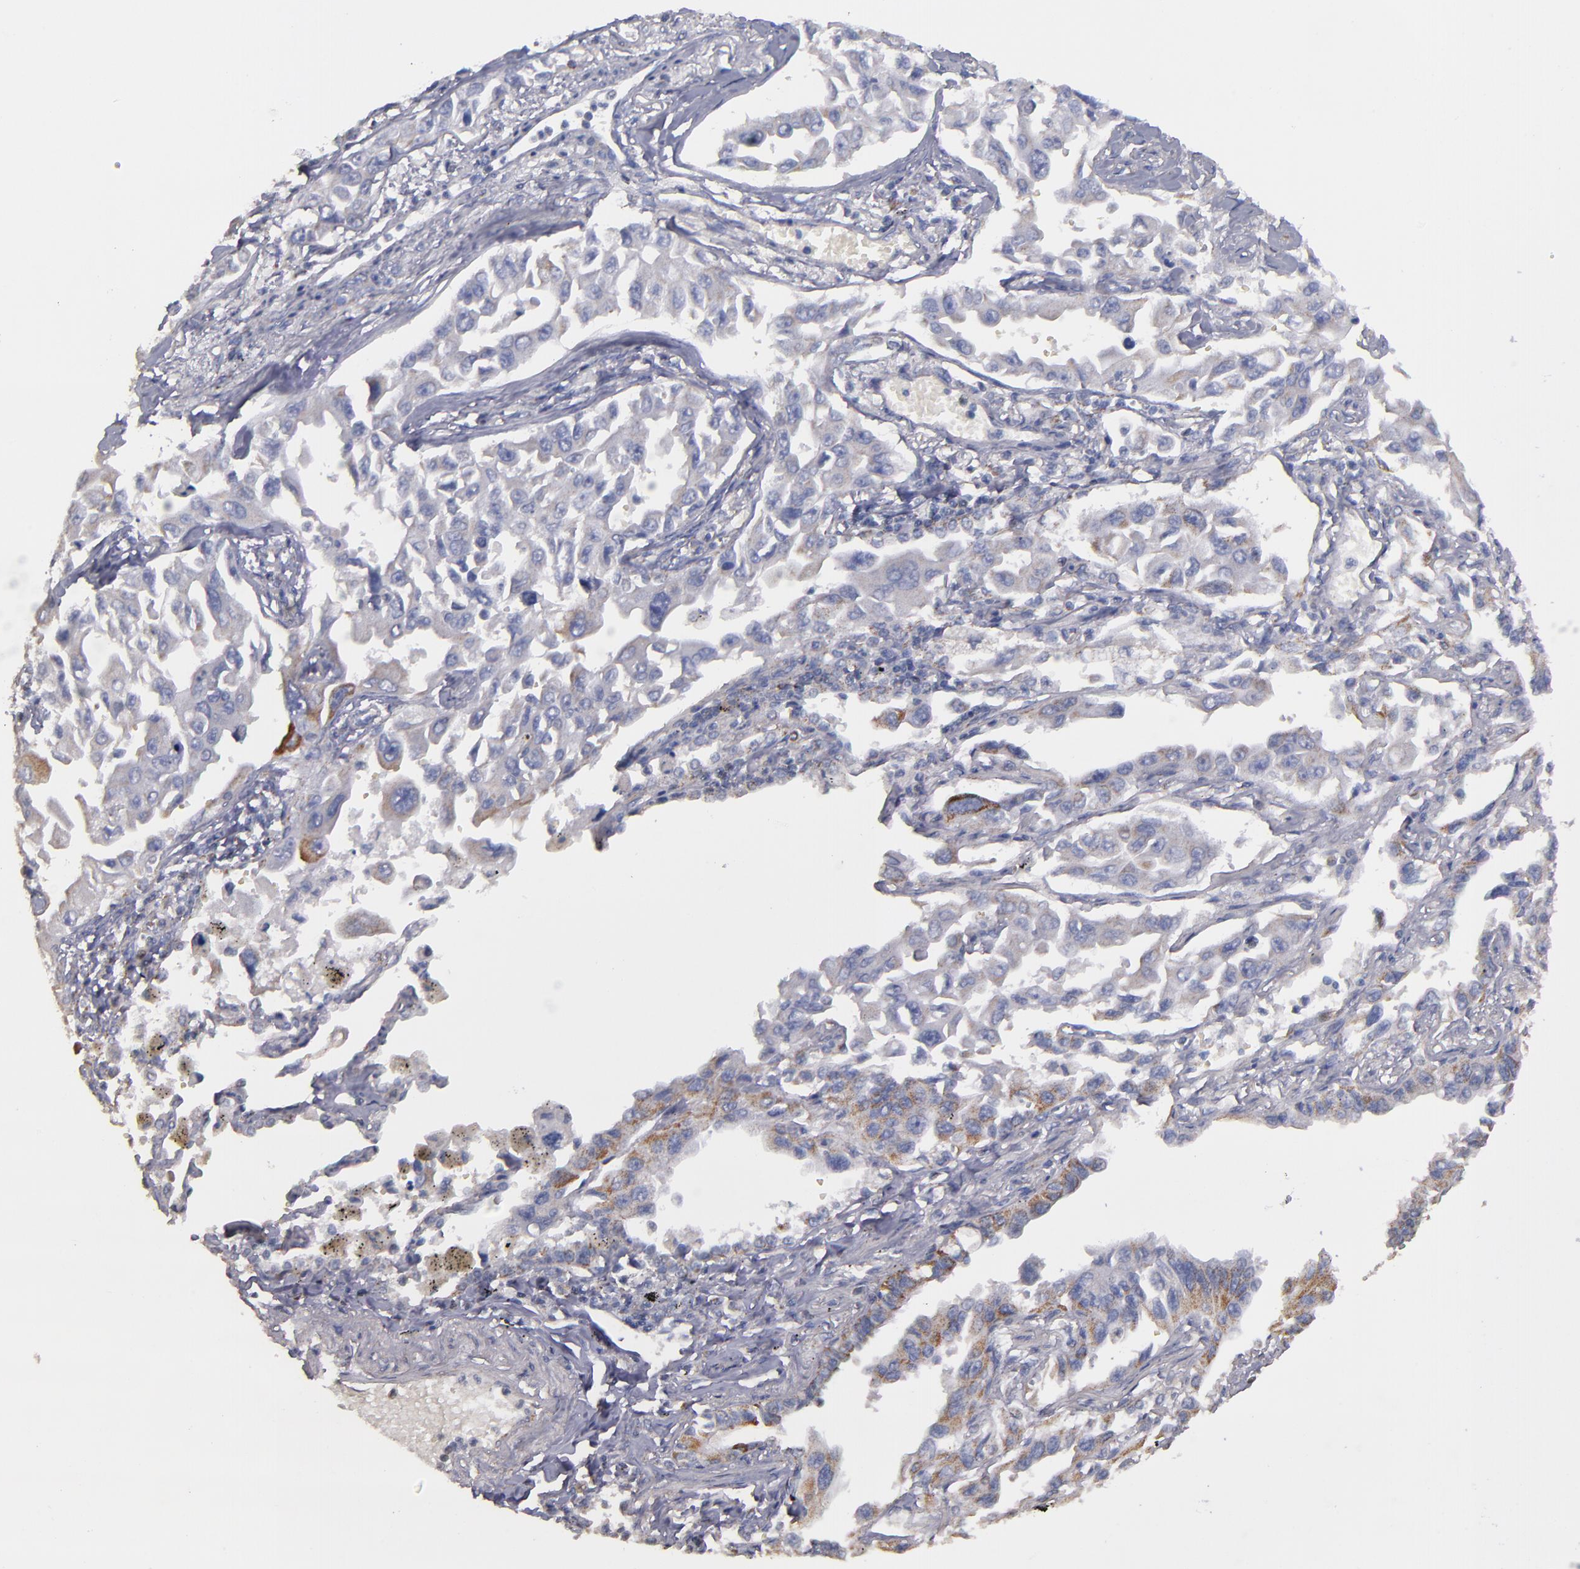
{"staining": {"intensity": "negative", "quantity": "none", "location": "none"}, "tissue": "lung cancer", "cell_type": "Tumor cells", "image_type": "cancer", "snomed": [{"axis": "morphology", "description": "Adenocarcinoma, NOS"}, {"axis": "topography", "description": "Lung"}], "caption": "Tumor cells are negative for brown protein staining in lung cancer (adenocarcinoma).", "gene": "CLTA", "patient": {"sex": "male", "age": 64}}